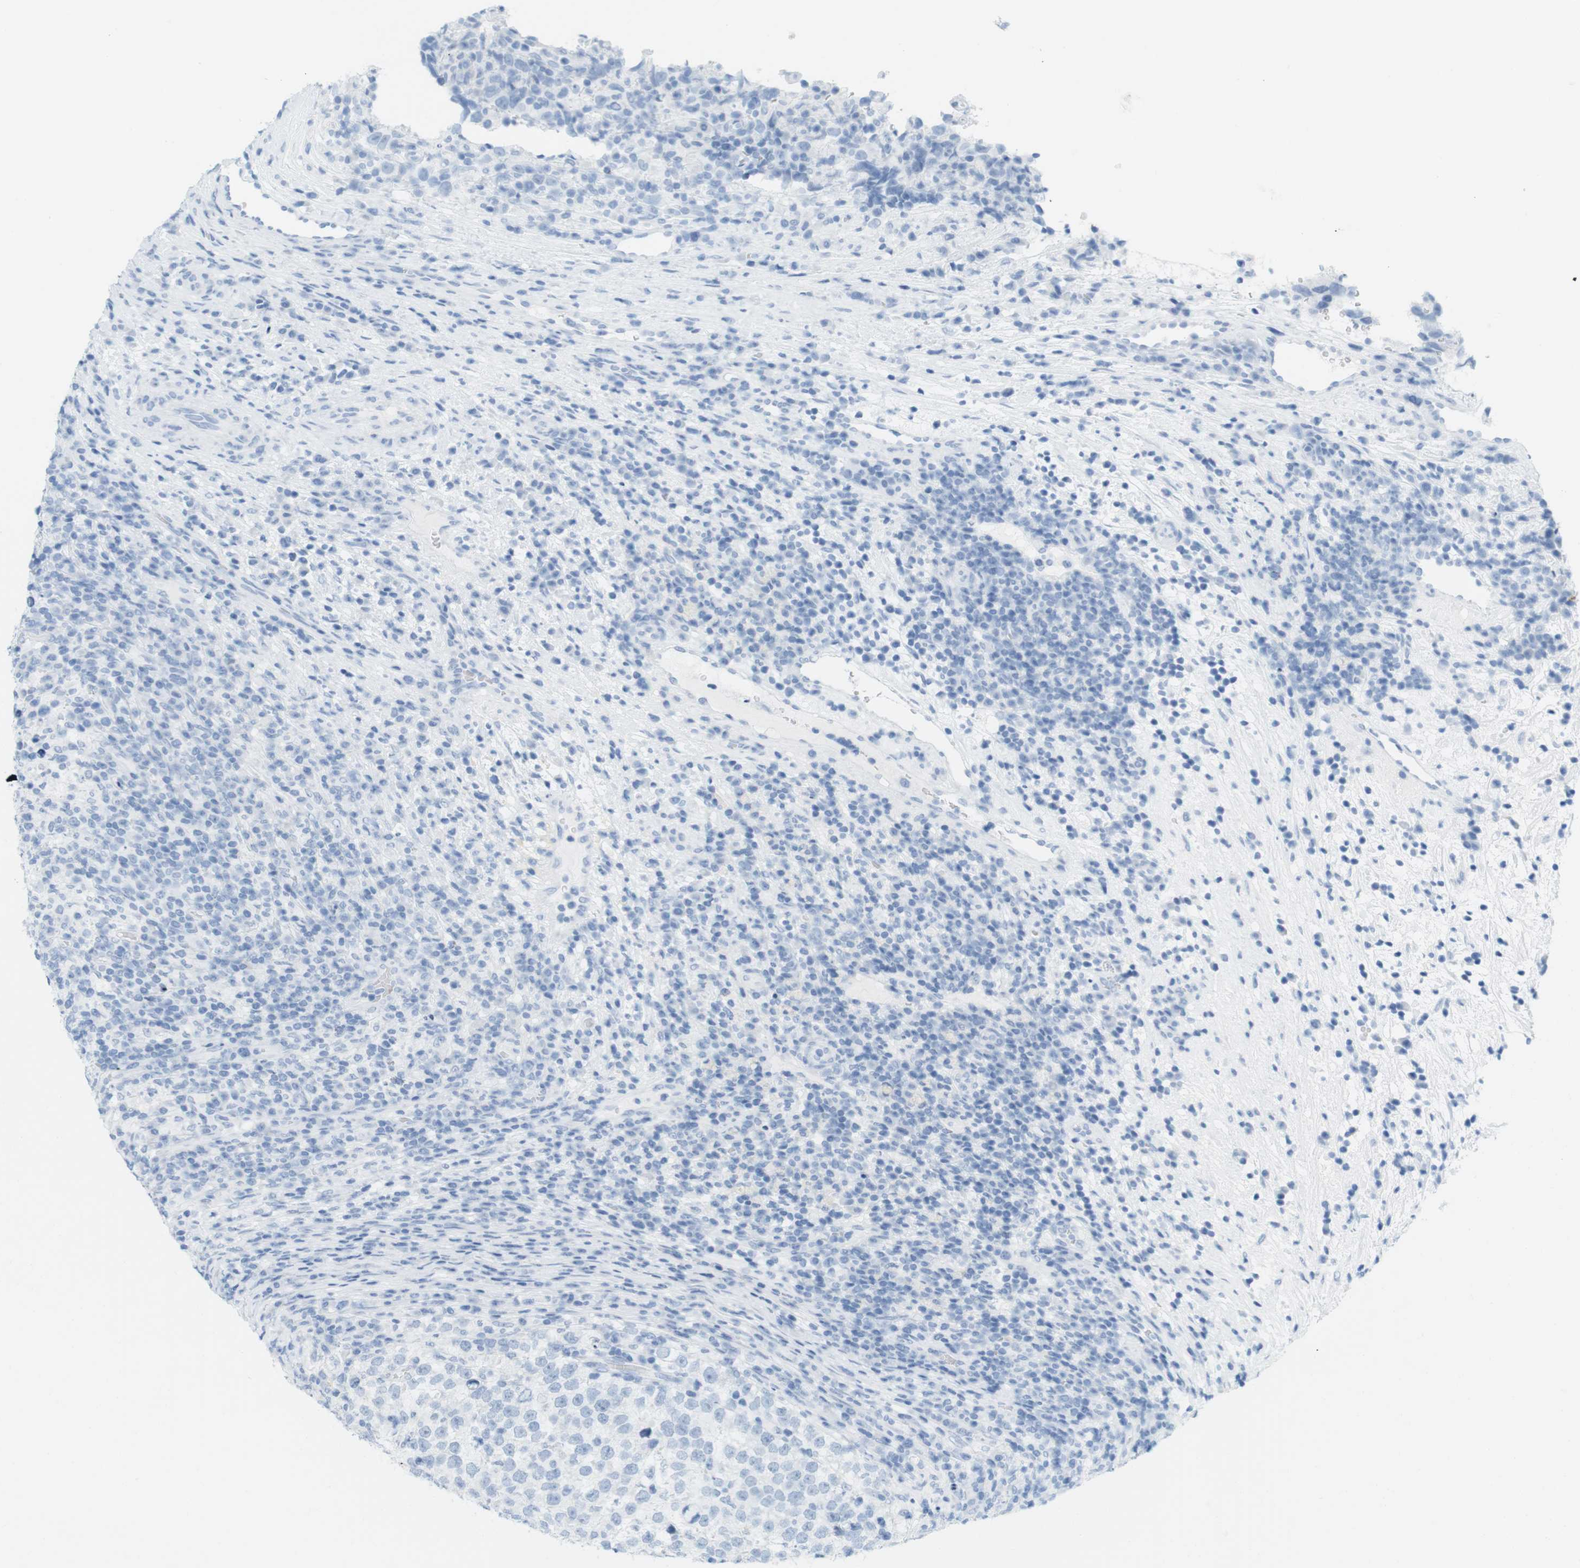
{"staining": {"intensity": "negative", "quantity": "none", "location": "none"}, "tissue": "testis cancer", "cell_type": "Tumor cells", "image_type": "cancer", "snomed": [{"axis": "morphology", "description": "Normal tissue, NOS"}, {"axis": "morphology", "description": "Seminoma, NOS"}, {"axis": "topography", "description": "Testis"}], "caption": "The immunohistochemistry (IHC) image has no significant positivity in tumor cells of testis seminoma tissue.", "gene": "TNNT2", "patient": {"sex": "male", "age": 43}}